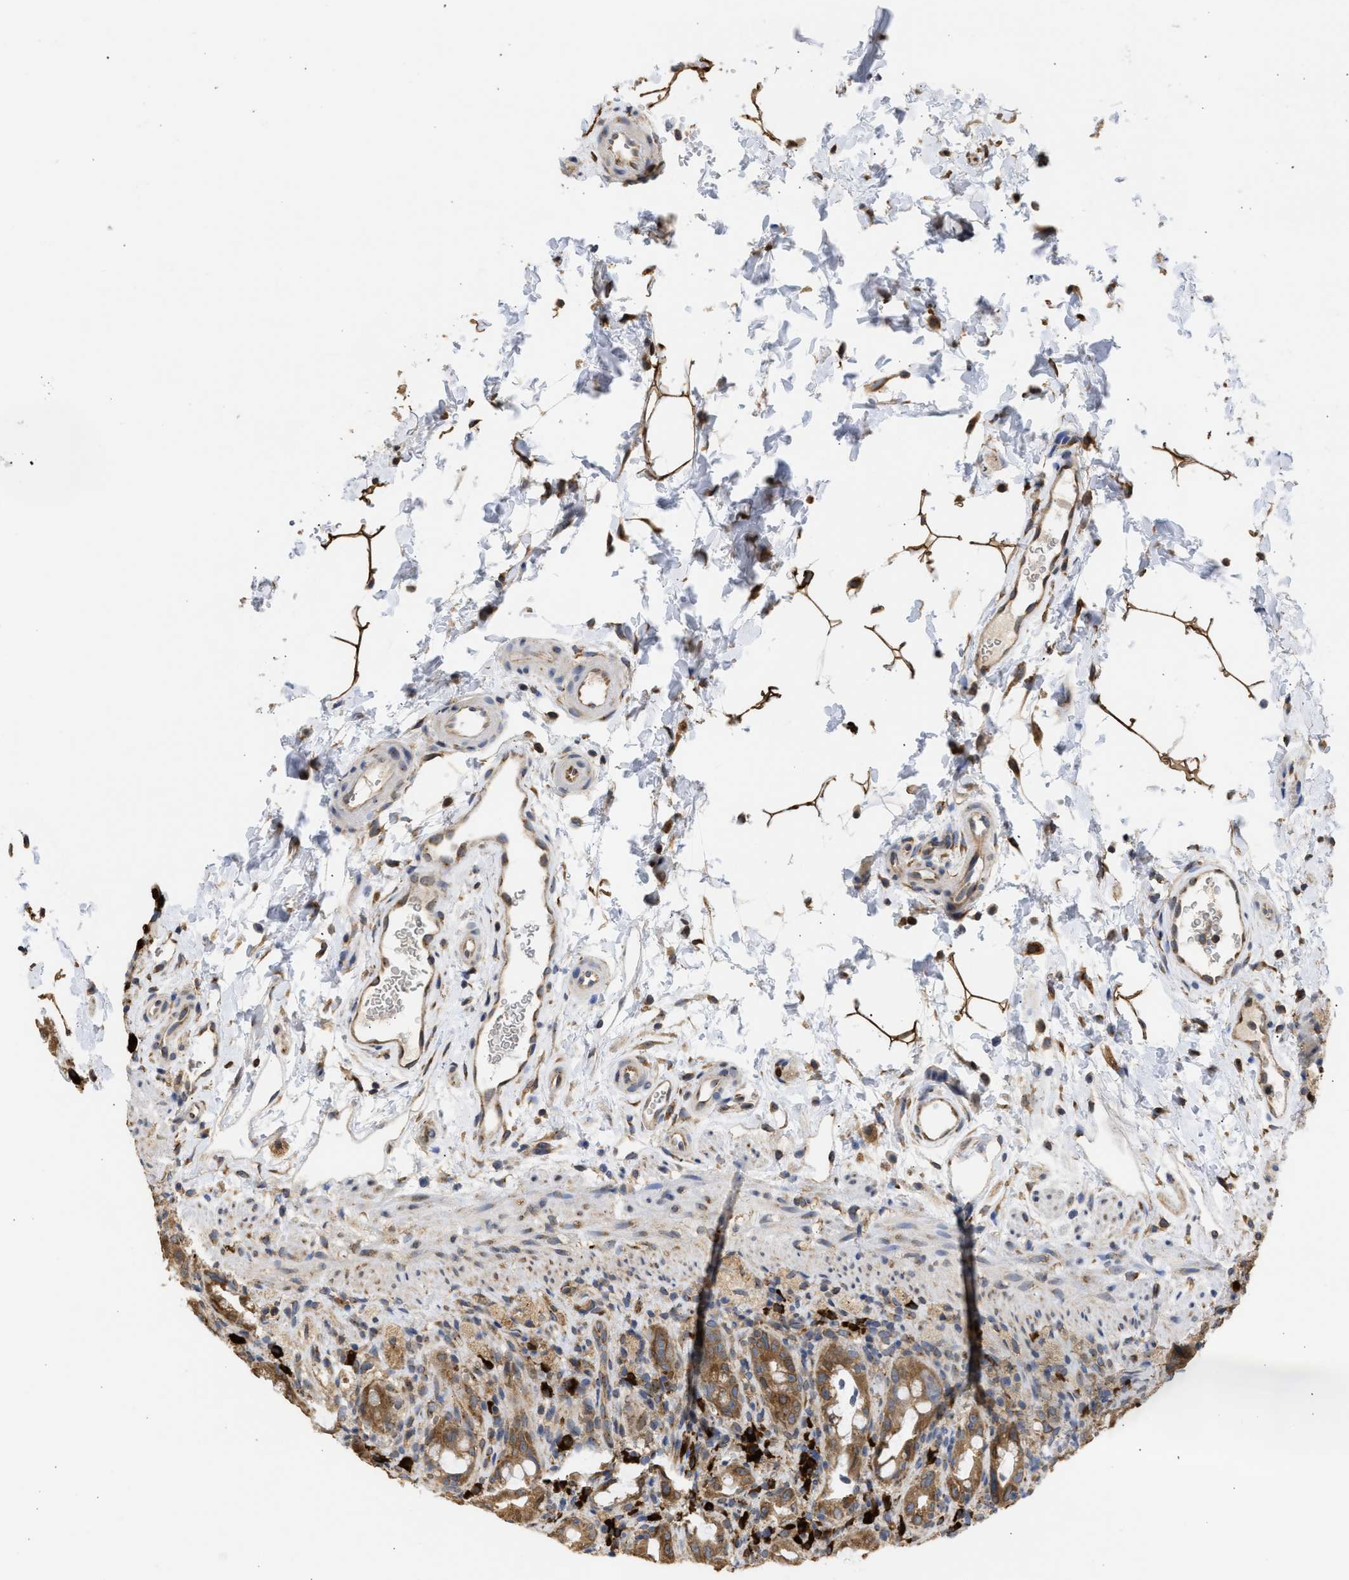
{"staining": {"intensity": "moderate", "quantity": ">75%", "location": "cytoplasmic/membranous"}, "tissue": "rectum", "cell_type": "Glandular cells", "image_type": "normal", "snomed": [{"axis": "morphology", "description": "Normal tissue, NOS"}, {"axis": "topography", "description": "Rectum"}], "caption": "Protein expression analysis of benign human rectum reveals moderate cytoplasmic/membranous staining in approximately >75% of glandular cells.", "gene": "DNAJC1", "patient": {"sex": "male", "age": 44}}